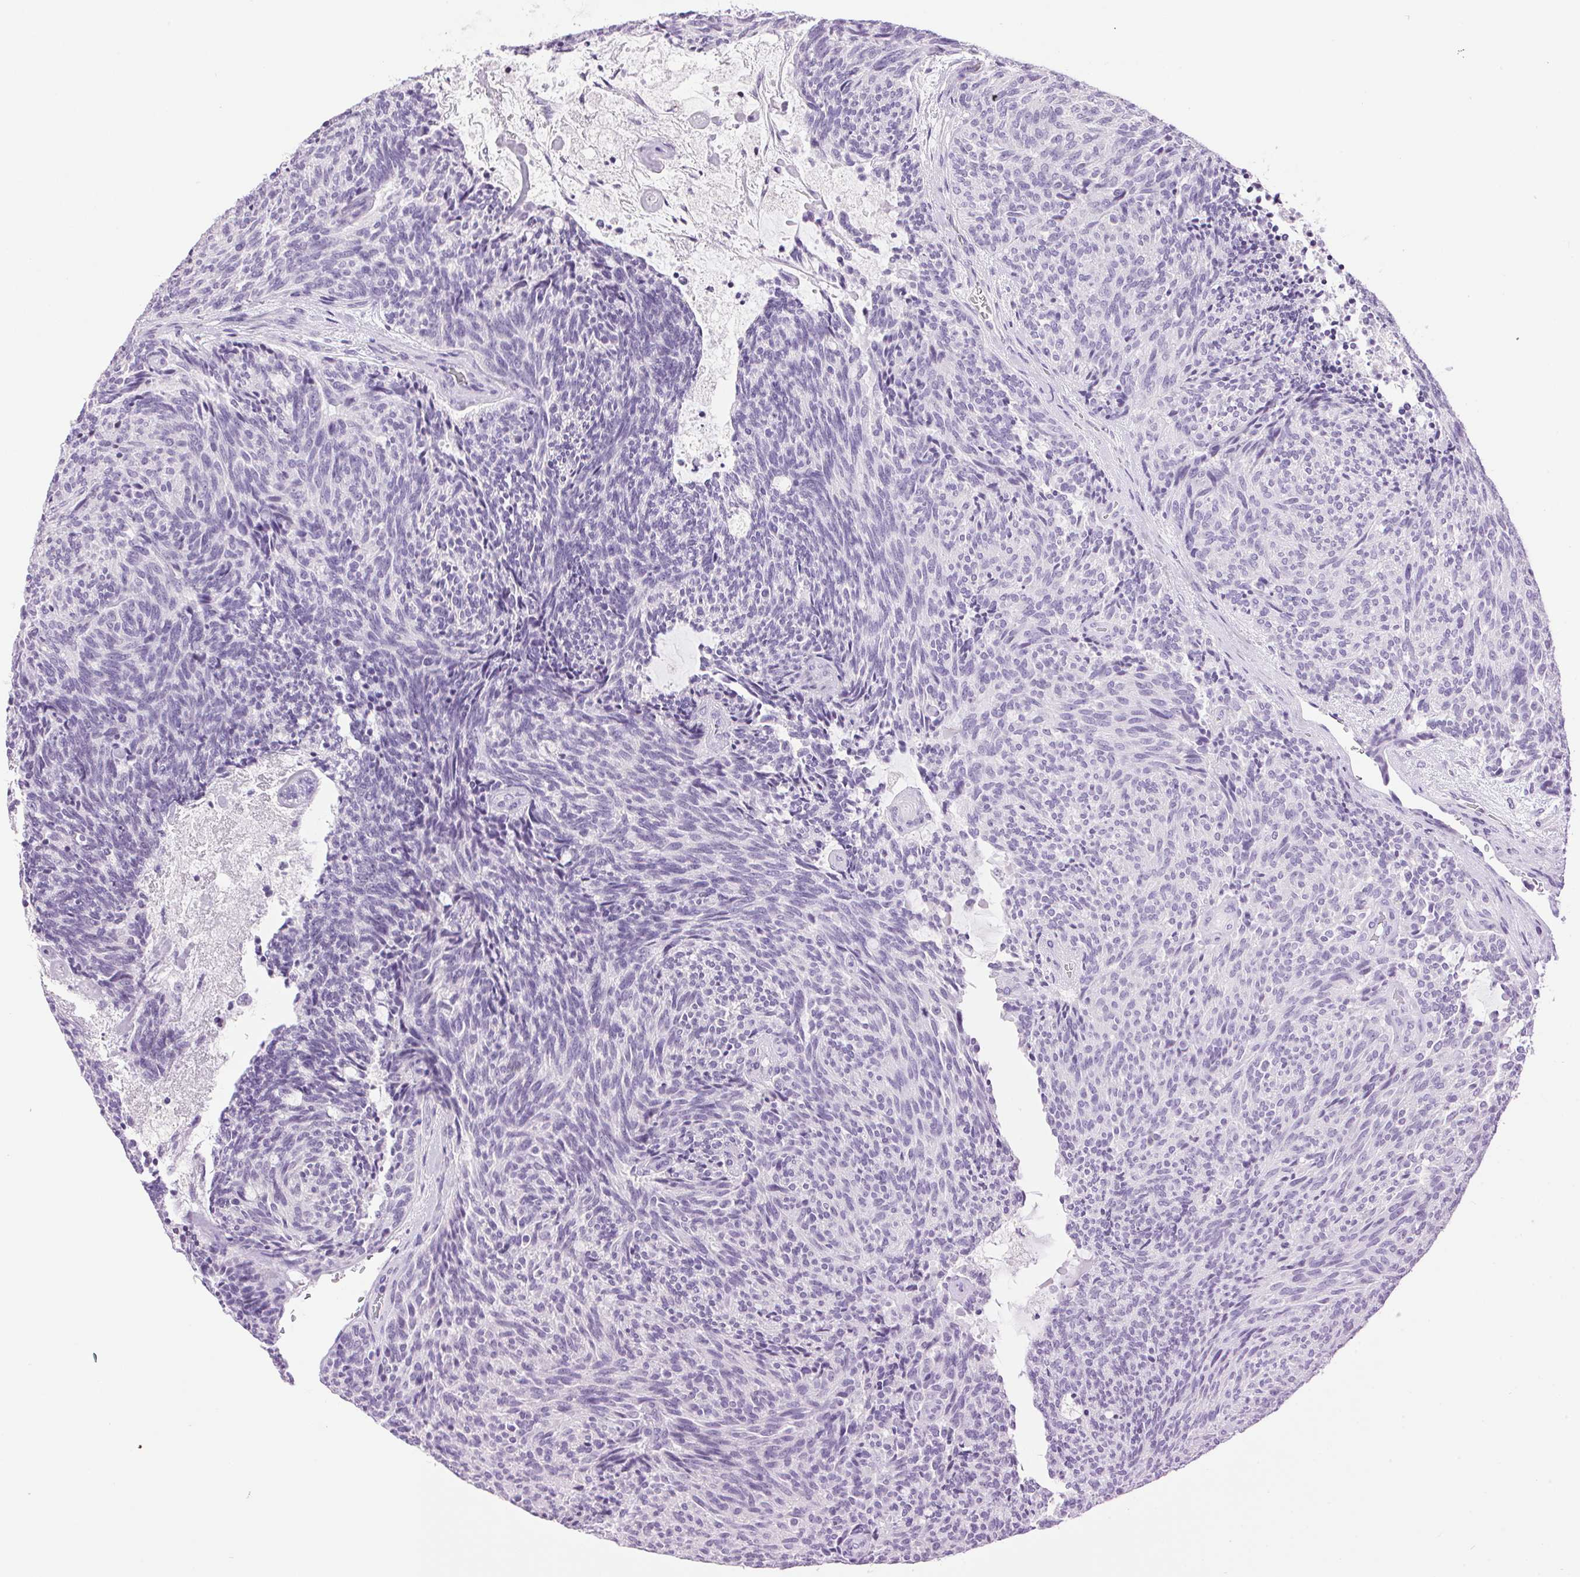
{"staining": {"intensity": "negative", "quantity": "none", "location": "none"}, "tissue": "carcinoid", "cell_type": "Tumor cells", "image_type": "cancer", "snomed": [{"axis": "morphology", "description": "Carcinoid, malignant, NOS"}, {"axis": "topography", "description": "Pancreas"}], "caption": "Protein analysis of carcinoid (malignant) reveals no significant positivity in tumor cells.", "gene": "TMEM88B", "patient": {"sex": "female", "age": 54}}